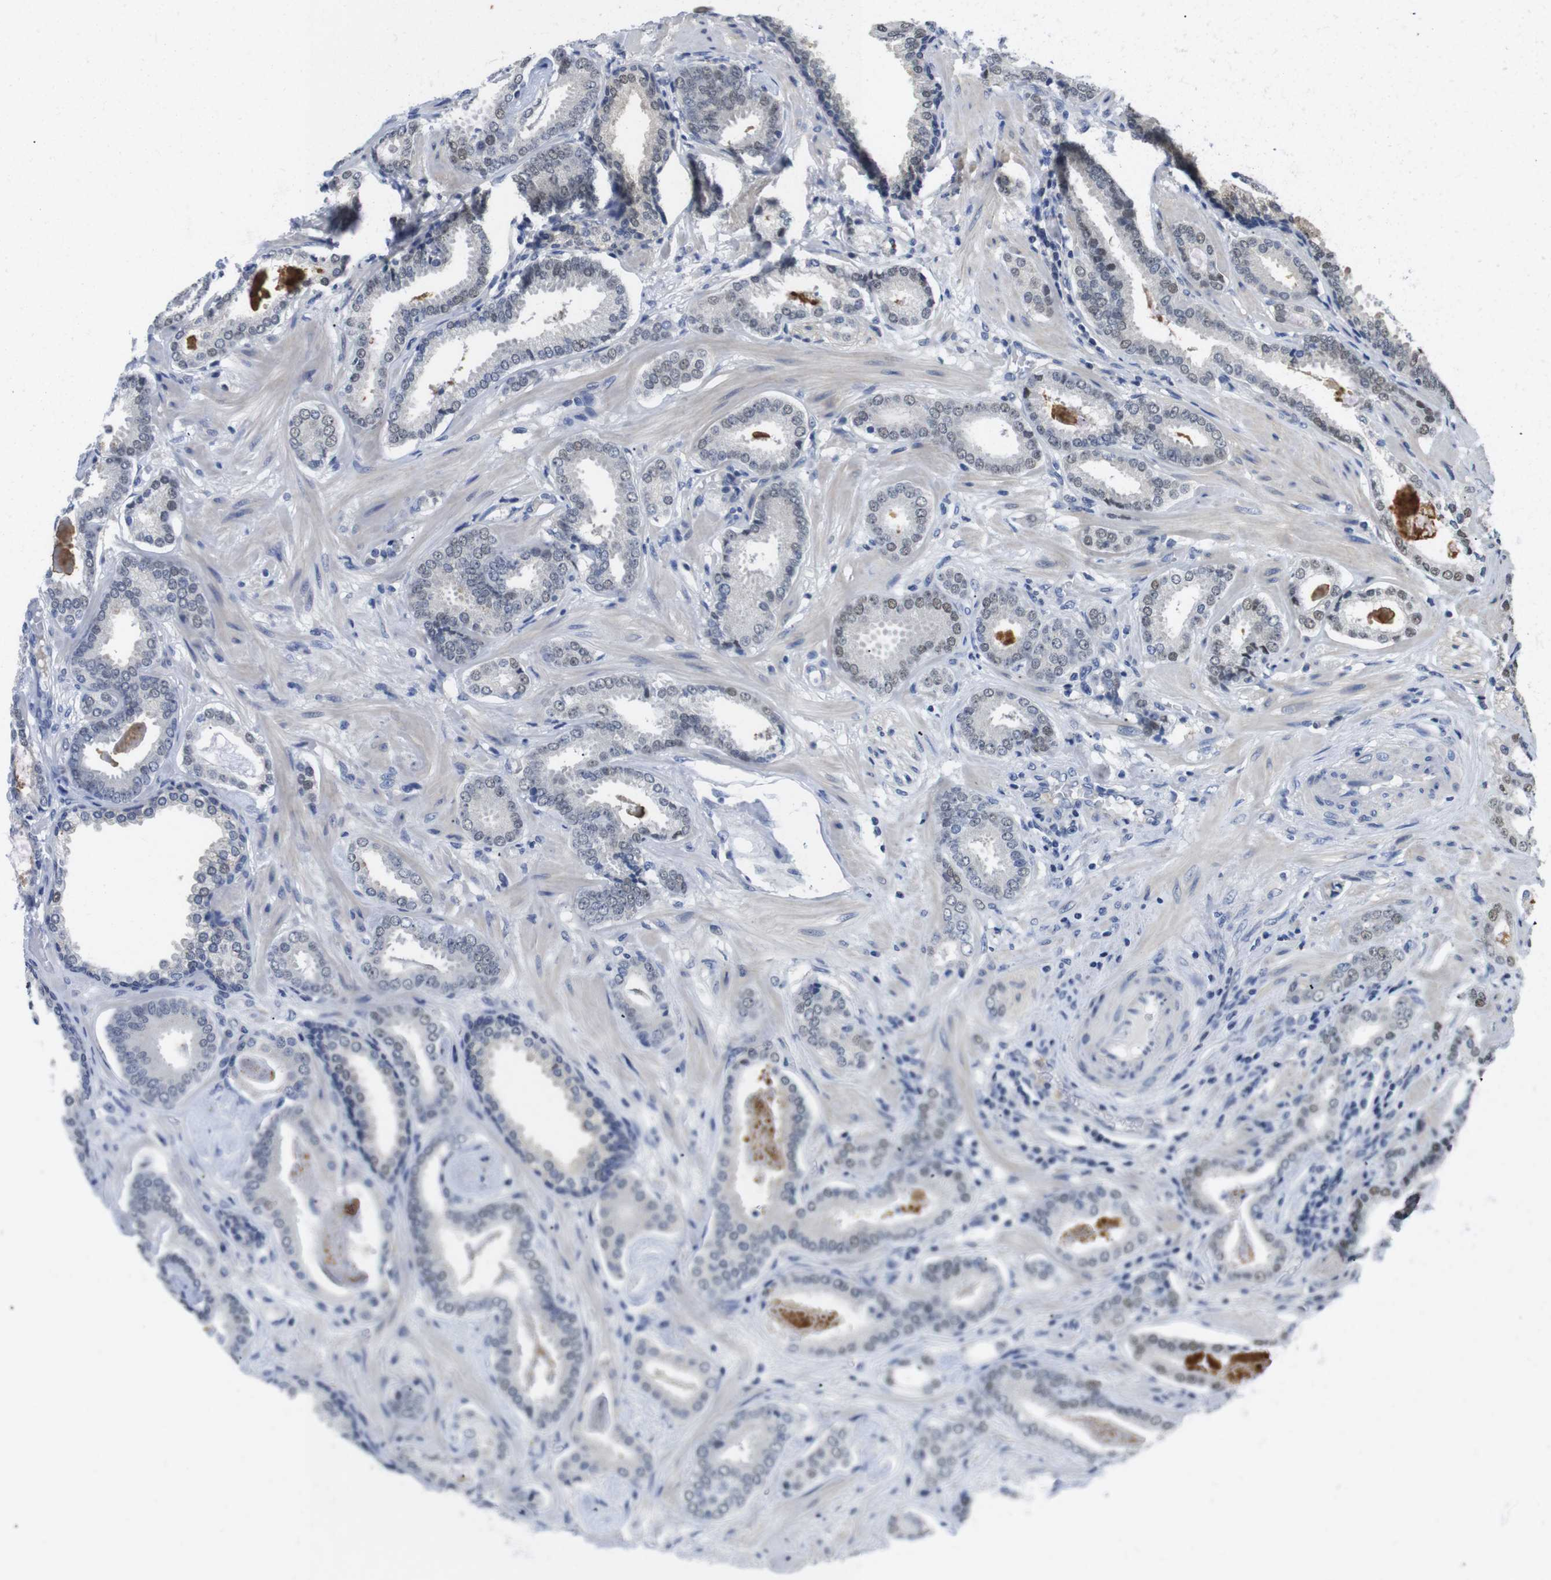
{"staining": {"intensity": "weak", "quantity": "25%-75%", "location": "nuclear"}, "tissue": "prostate cancer", "cell_type": "Tumor cells", "image_type": "cancer", "snomed": [{"axis": "morphology", "description": "Adenocarcinoma, Low grade"}, {"axis": "topography", "description": "Prostate"}], "caption": "A low amount of weak nuclear staining is present in approximately 25%-75% of tumor cells in prostate cancer (low-grade adenocarcinoma) tissue.", "gene": "FNTA", "patient": {"sex": "male", "age": 53}}